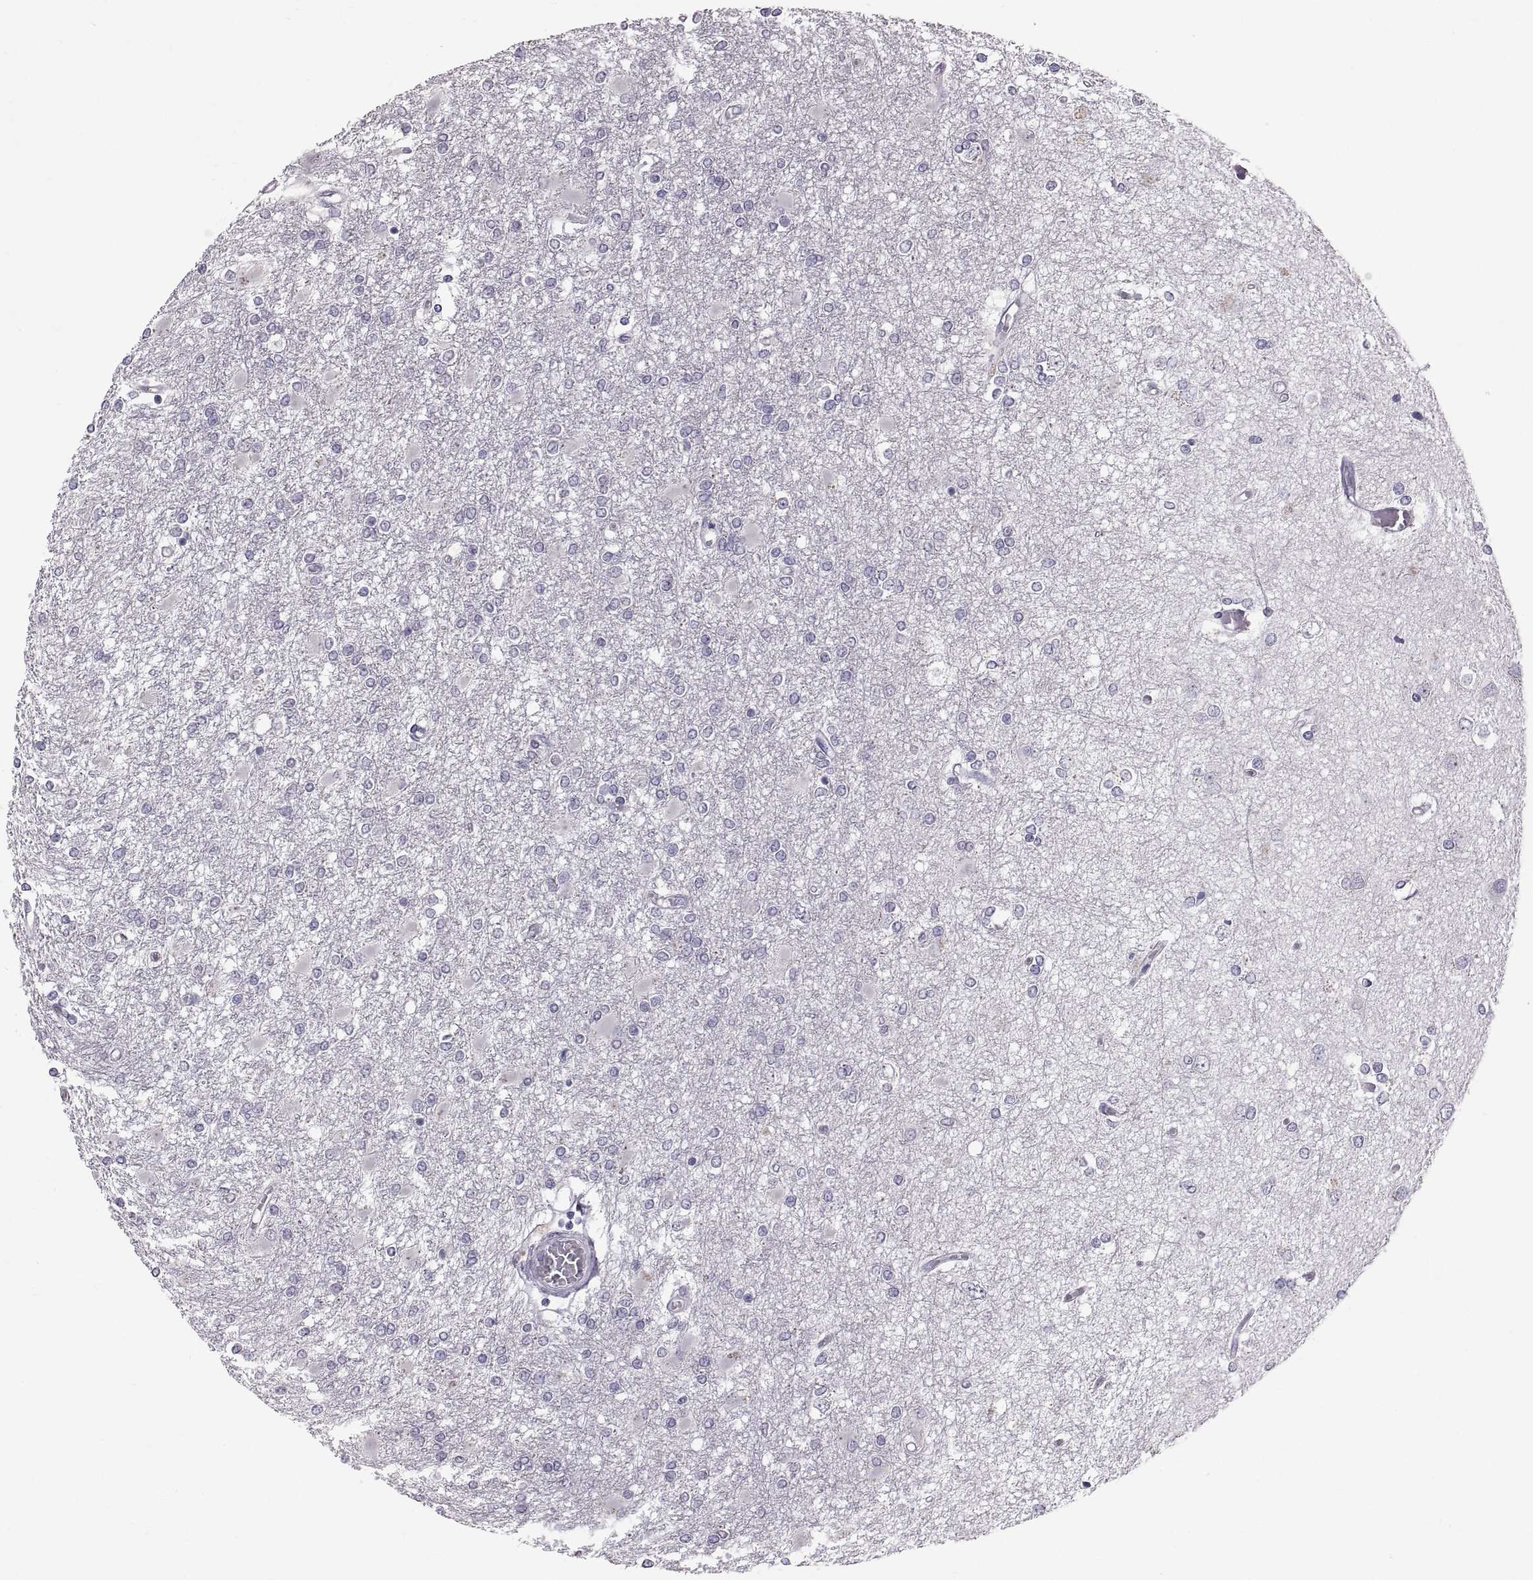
{"staining": {"intensity": "negative", "quantity": "none", "location": "none"}, "tissue": "glioma", "cell_type": "Tumor cells", "image_type": "cancer", "snomed": [{"axis": "morphology", "description": "Glioma, malignant, High grade"}, {"axis": "topography", "description": "Cerebral cortex"}], "caption": "Glioma was stained to show a protein in brown. There is no significant staining in tumor cells.", "gene": "WBP2NL", "patient": {"sex": "male", "age": 79}}